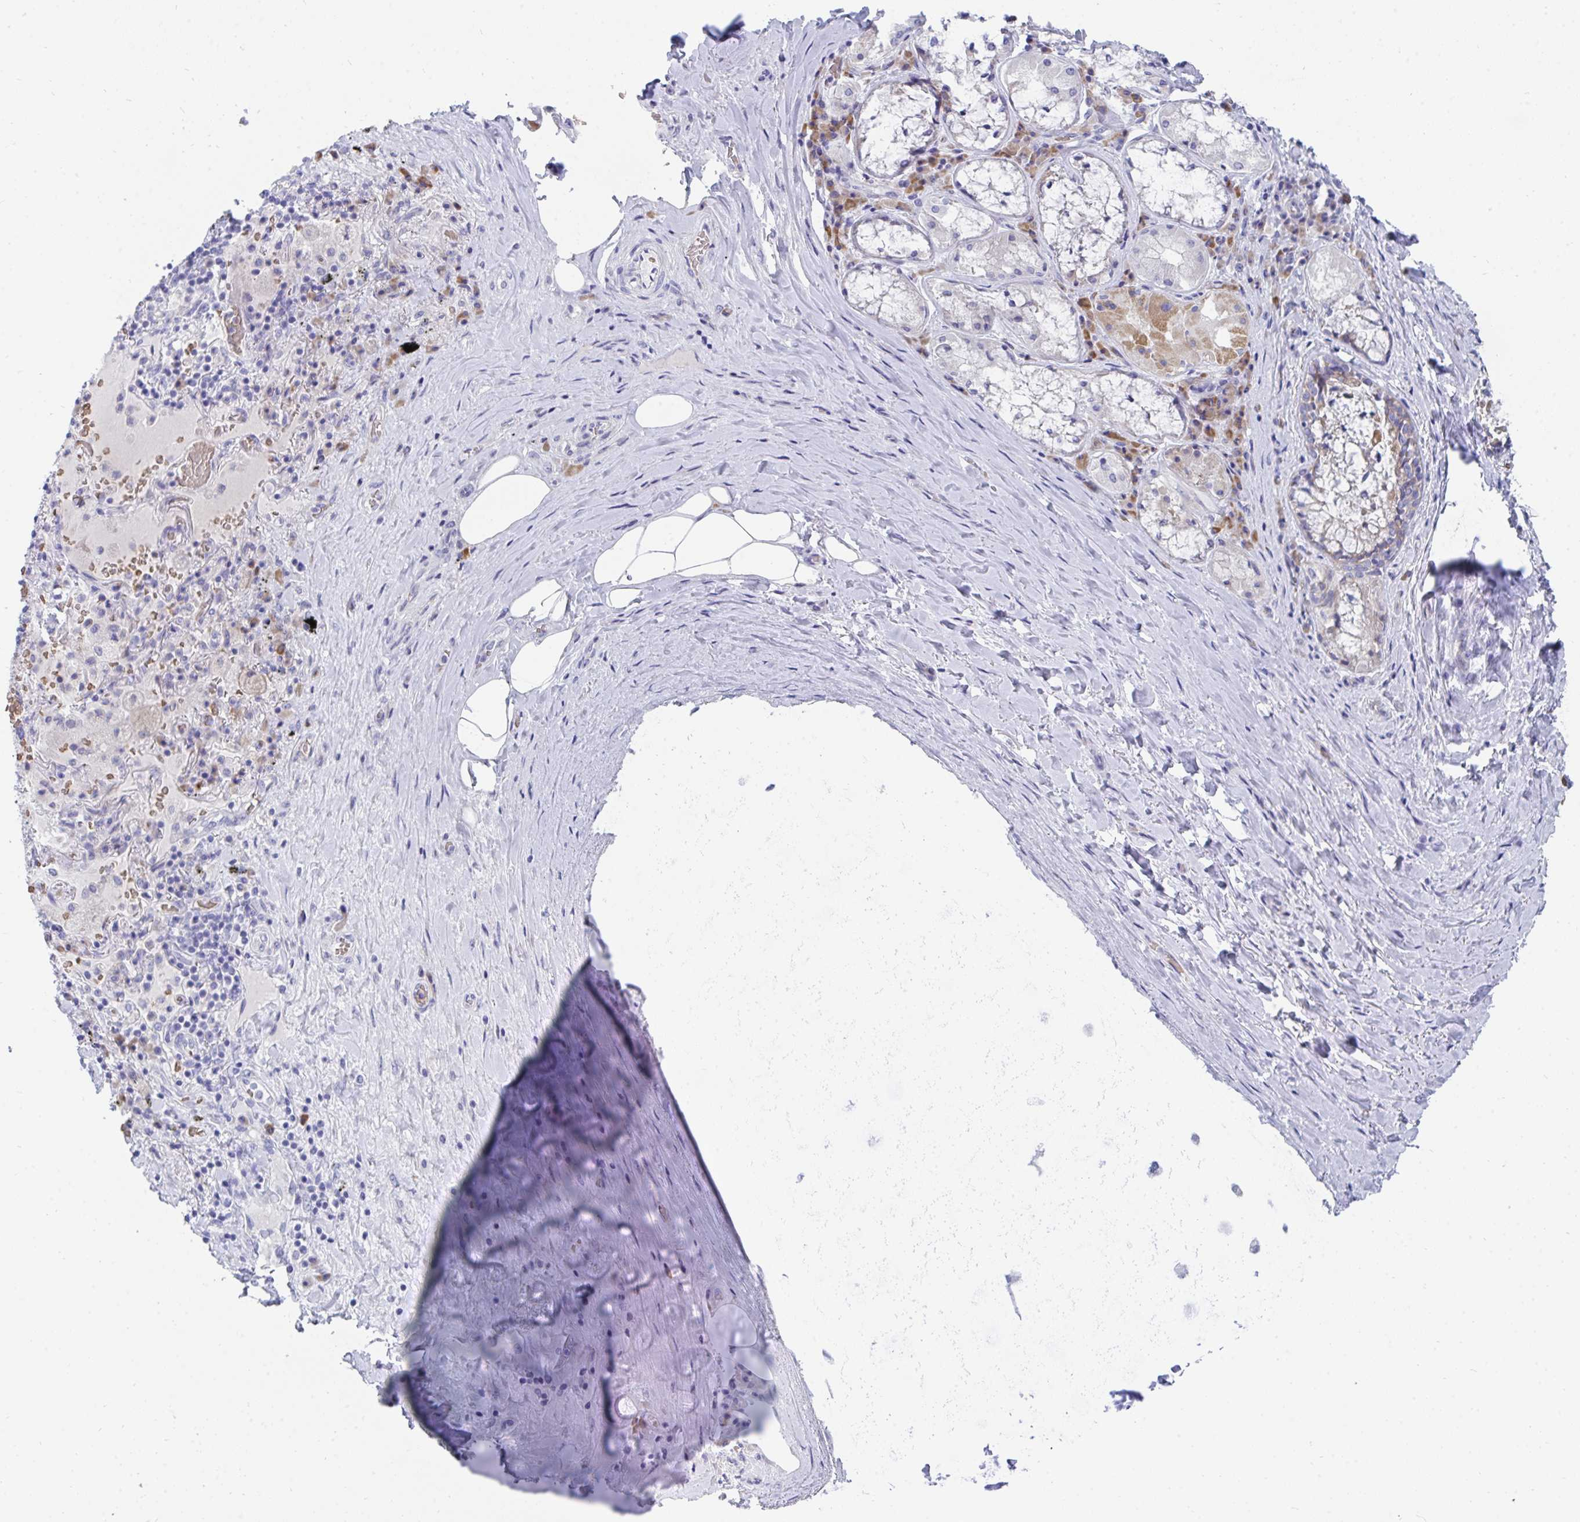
{"staining": {"intensity": "negative", "quantity": "none", "location": "none"}, "tissue": "adipose tissue", "cell_type": "Adipocytes", "image_type": "normal", "snomed": [{"axis": "morphology", "description": "Normal tissue, NOS"}, {"axis": "topography", "description": "Cartilage tissue"}, {"axis": "topography", "description": "Bronchus"}], "caption": "Human adipose tissue stained for a protein using immunohistochemistry (IHC) demonstrates no positivity in adipocytes.", "gene": "MROH2B", "patient": {"sex": "male", "age": 64}}